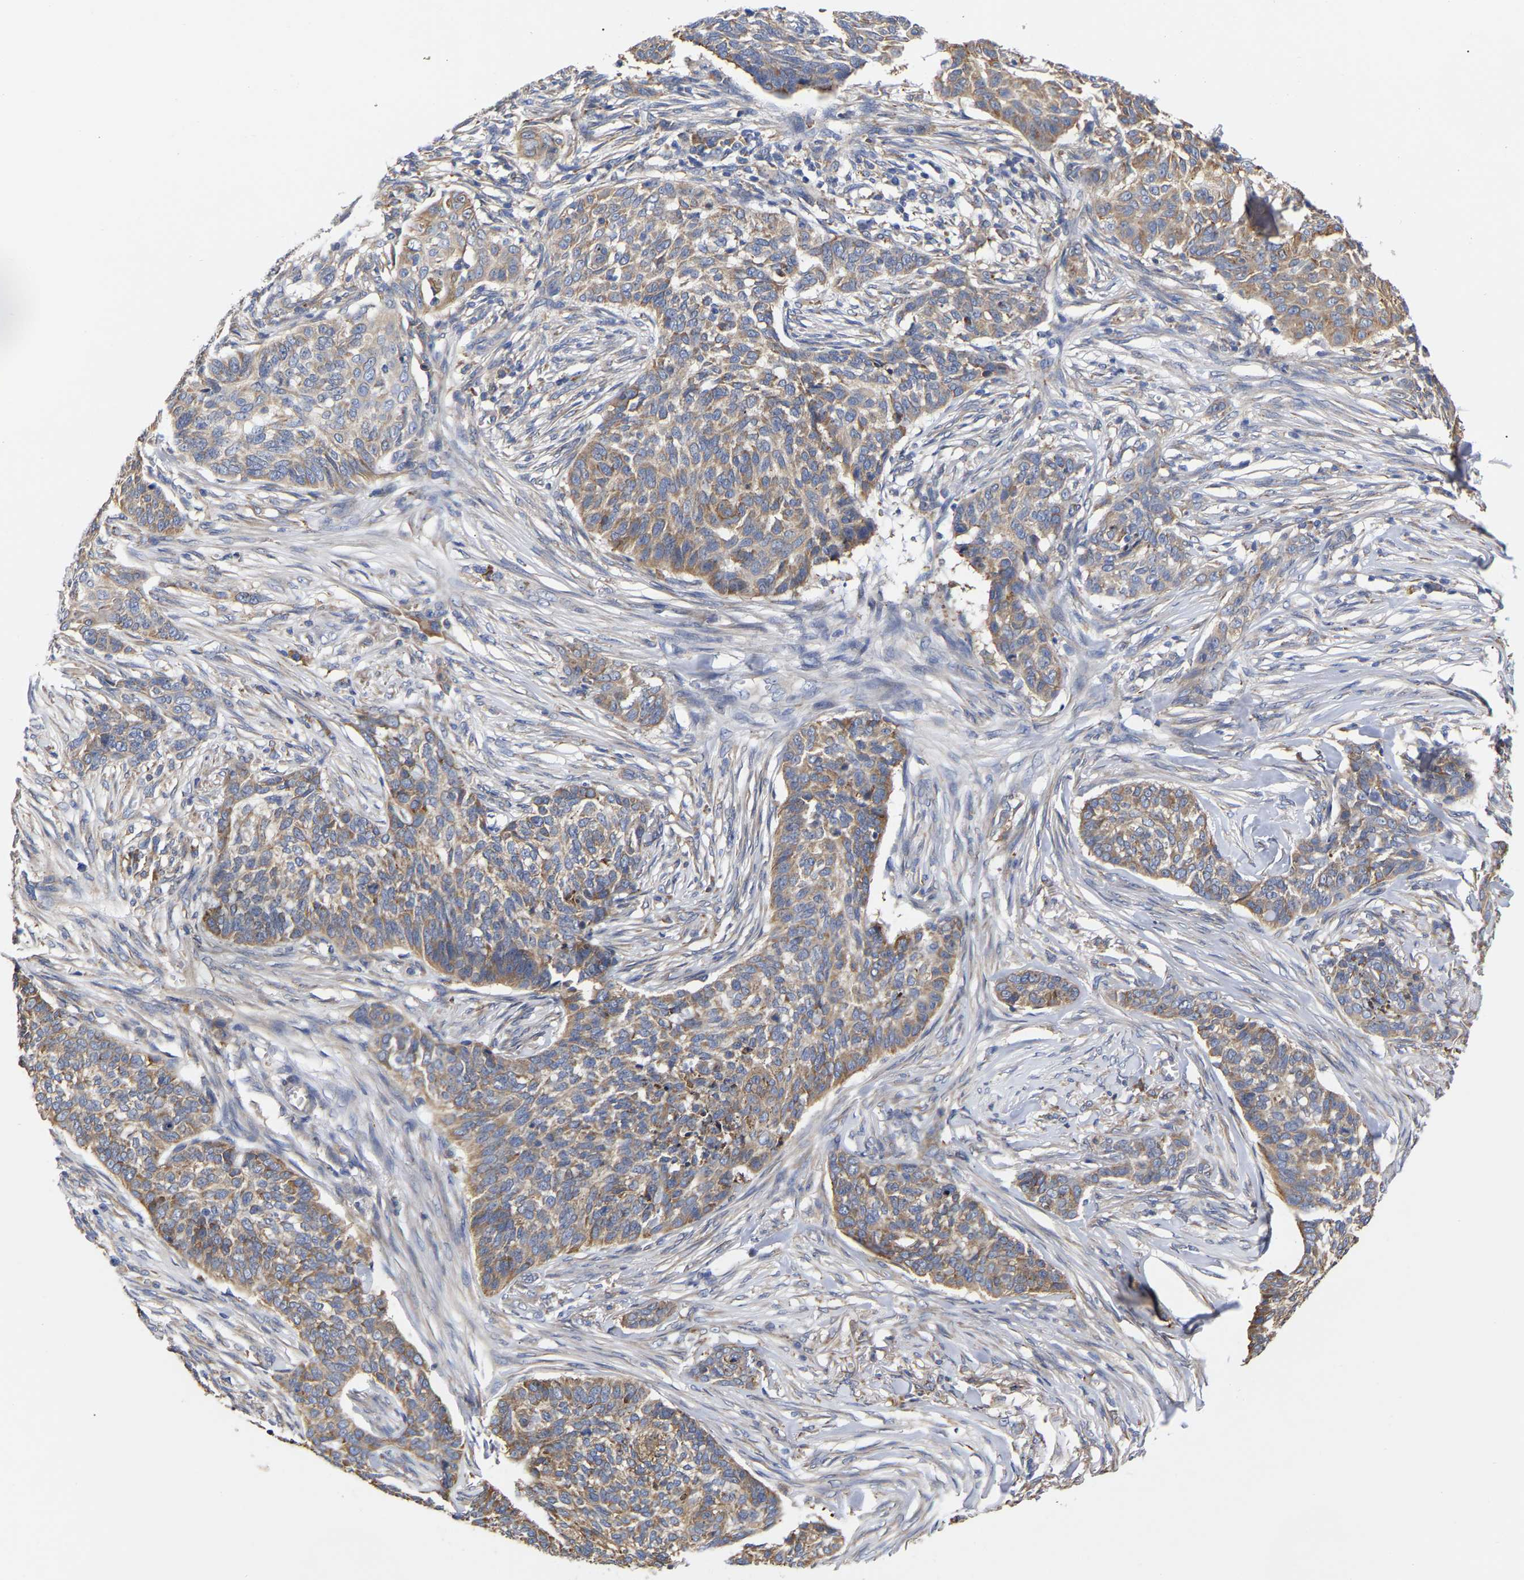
{"staining": {"intensity": "moderate", "quantity": ">75%", "location": "cytoplasmic/membranous"}, "tissue": "skin cancer", "cell_type": "Tumor cells", "image_type": "cancer", "snomed": [{"axis": "morphology", "description": "Basal cell carcinoma"}, {"axis": "topography", "description": "Skin"}], "caption": "Immunohistochemistry (IHC) staining of skin basal cell carcinoma, which exhibits medium levels of moderate cytoplasmic/membranous expression in approximately >75% of tumor cells indicating moderate cytoplasmic/membranous protein positivity. The staining was performed using DAB (brown) for protein detection and nuclei were counterstained in hematoxylin (blue).", "gene": "CFAP298", "patient": {"sex": "male", "age": 85}}